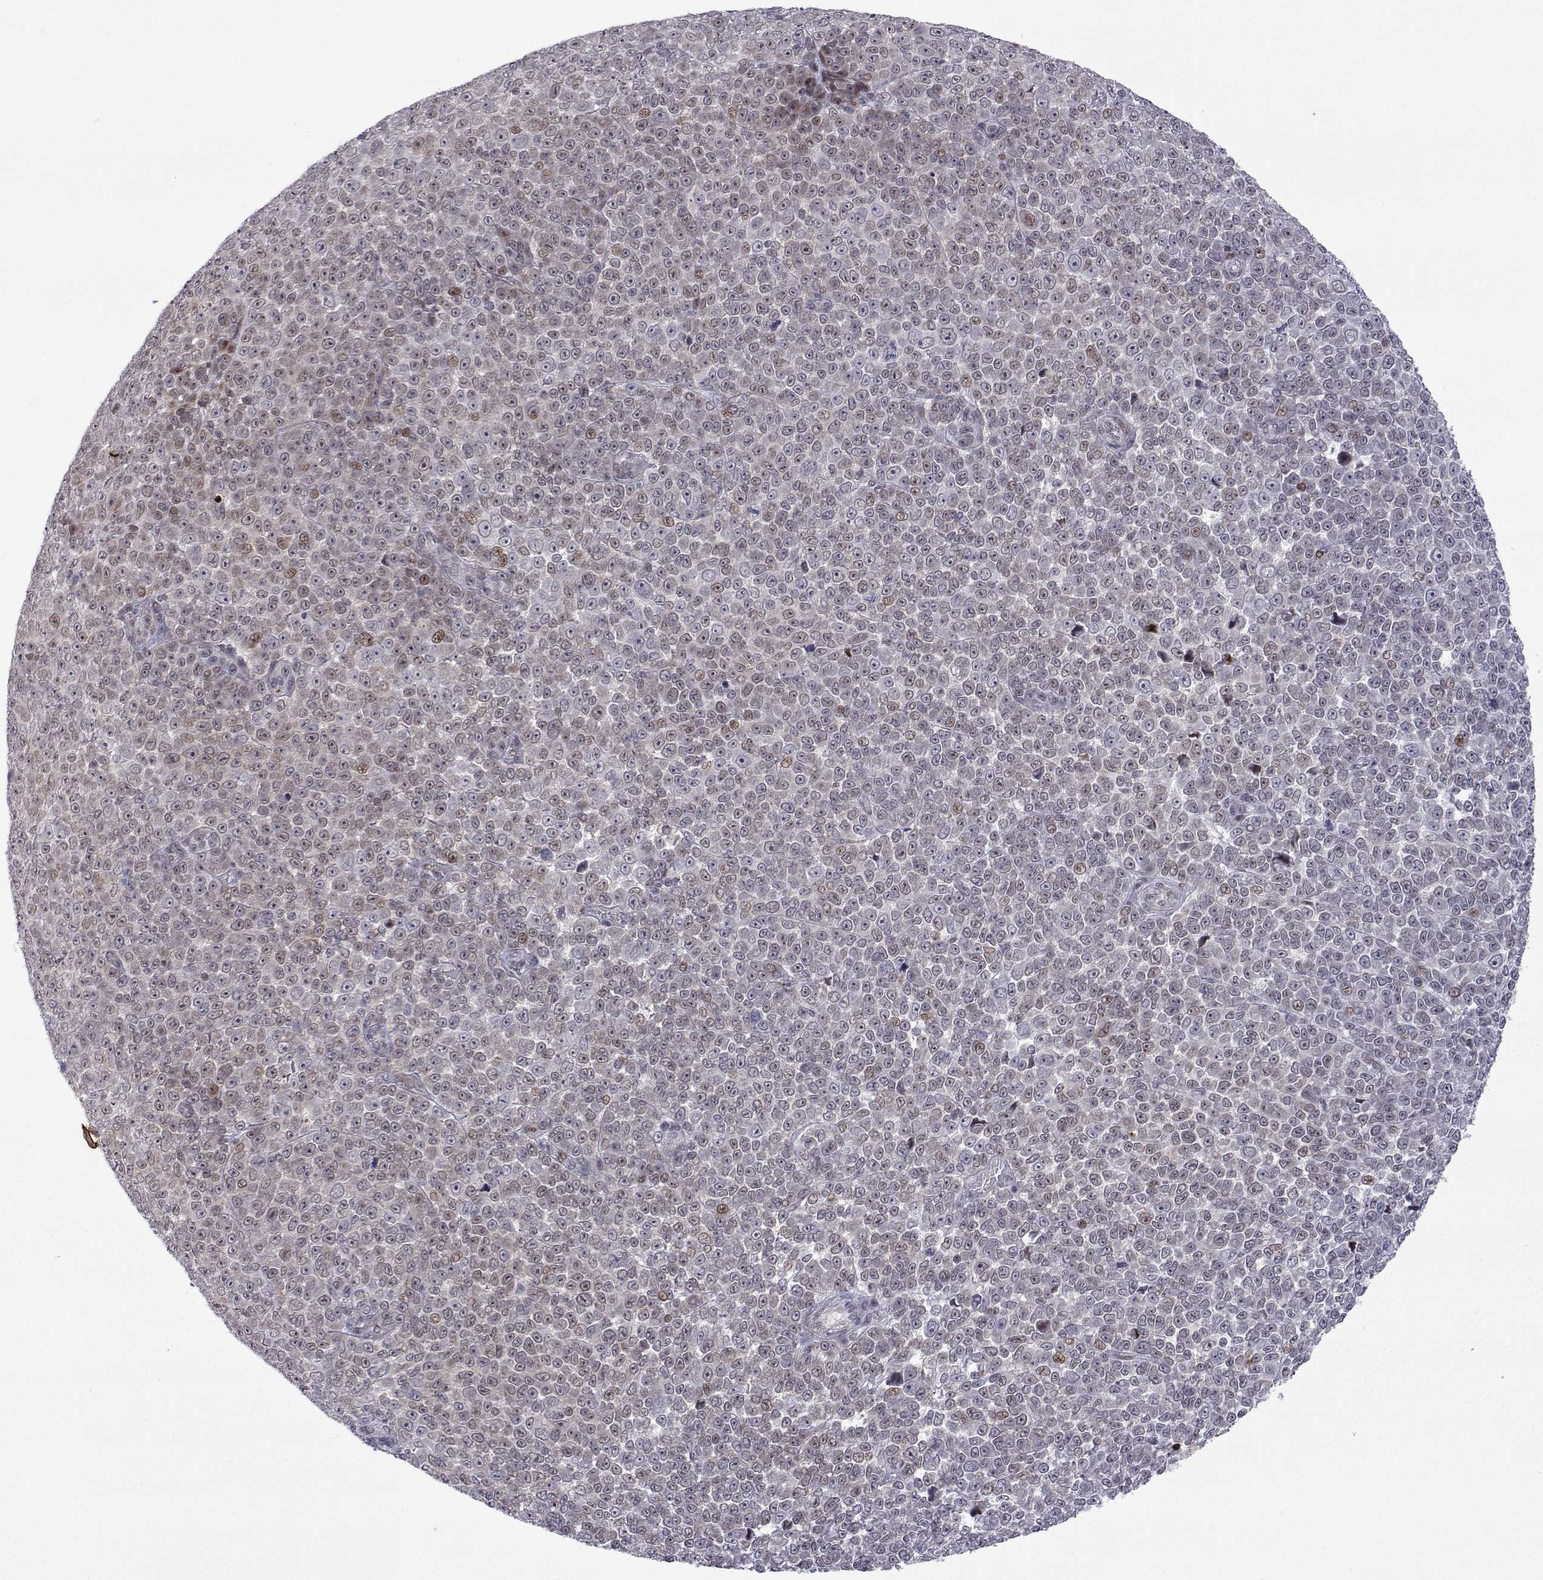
{"staining": {"intensity": "weak", "quantity": "<25%", "location": "nuclear"}, "tissue": "melanoma", "cell_type": "Tumor cells", "image_type": "cancer", "snomed": [{"axis": "morphology", "description": "Malignant melanoma, NOS"}, {"axis": "topography", "description": "Skin"}], "caption": "DAB (3,3'-diaminobenzidine) immunohistochemical staining of human malignant melanoma demonstrates no significant expression in tumor cells. (DAB (3,3'-diaminobenzidine) immunohistochemistry with hematoxylin counter stain).", "gene": "EFCAB3", "patient": {"sex": "female", "age": 95}}